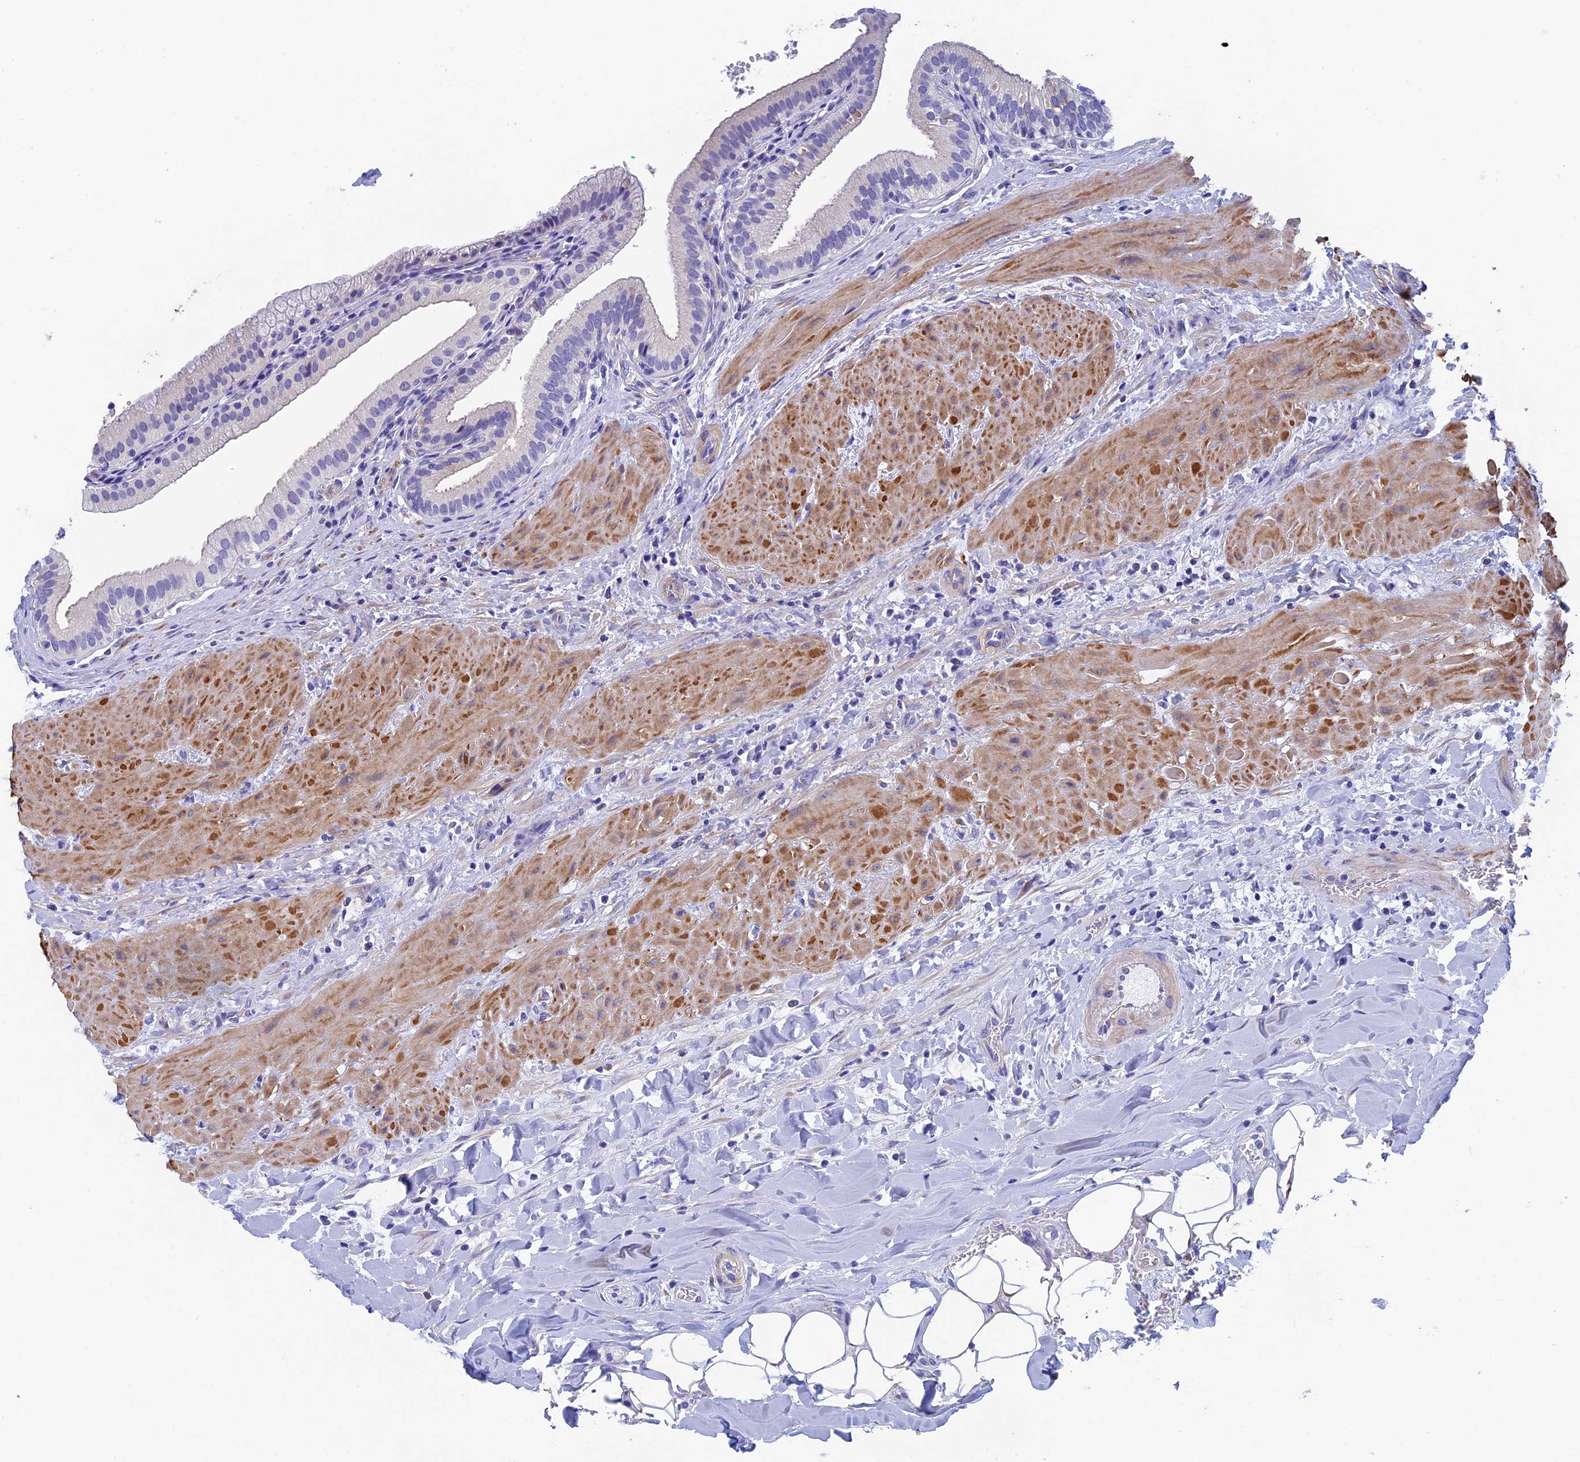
{"staining": {"intensity": "negative", "quantity": "none", "location": "none"}, "tissue": "gallbladder", "cell_type": "Glandular cells", "image_type": "normal", "snomed": [{"axis": "morphology", "description": "Normal tissue, NOS"}, {"axis": "topography", "description": "Gallbladder"}], "caption": "Immunohistochemistry histopathology image of normal gallbladder: gallbladder stained with DAB (3,3'-diaminobenzidine) exhibits no significant protein staining in glandular cells.", "gene": "ADH7", "patient": {"sex": "male", "age": 24}}